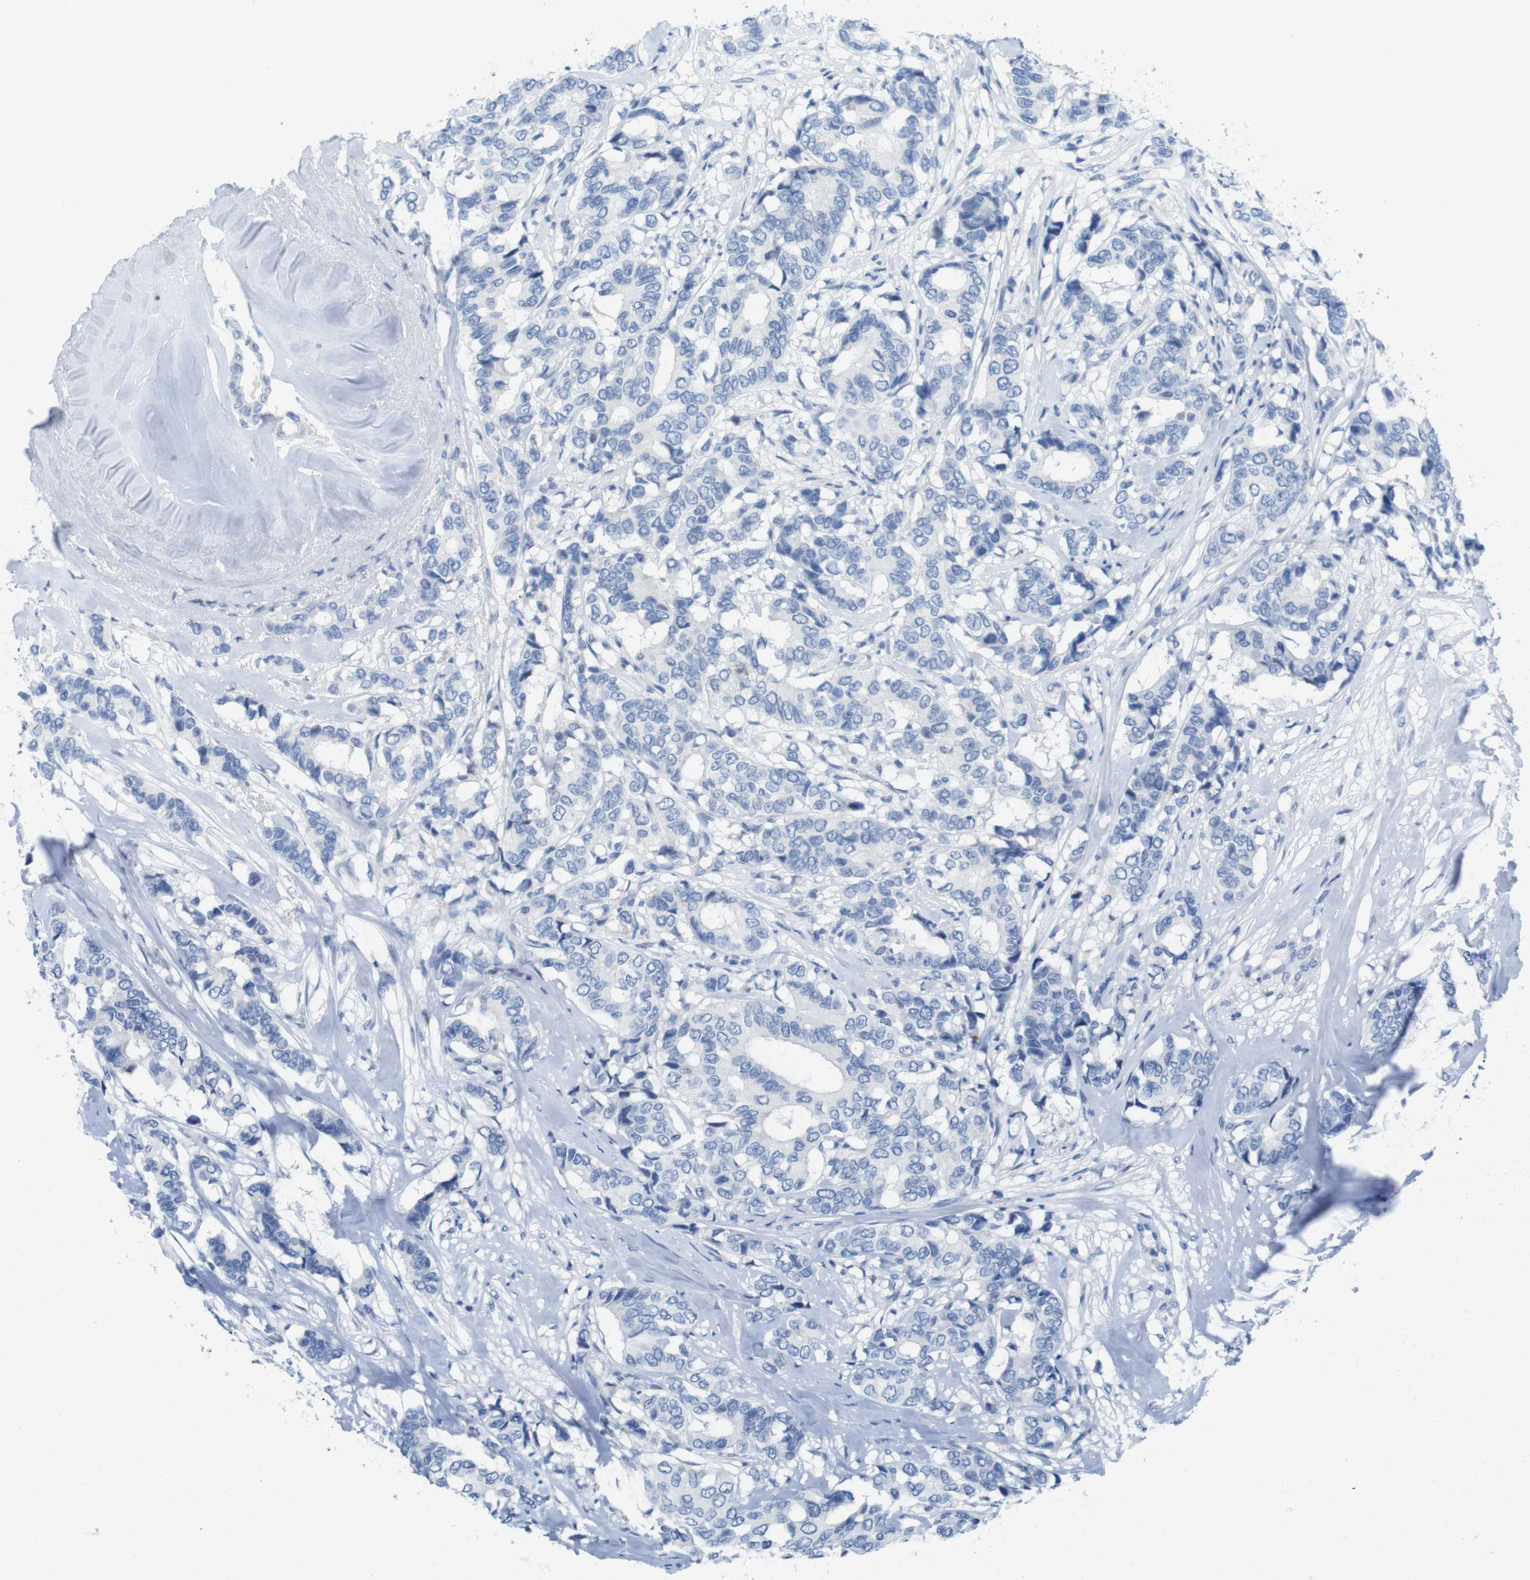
{"staining": {"intensity": "negative", "quantity": "none", "location": "none"}, "tissue": "breast cancer", "cell_type": "Tumor cells", "image_type": "cancer", "snomed": [{"axis": "morphology", "description": "Duct carcinoma"}, {"axis": "topography", "description": "Breast"}], "caption": "High power microscopy image of an immunohistochemistry (IHC) histopathology image of breast infiltrating ductal carcinoma, revealing no significant positivity in tumor cells.", "gene": "CD5", "patient": {"sex": "female", "age": 87}}